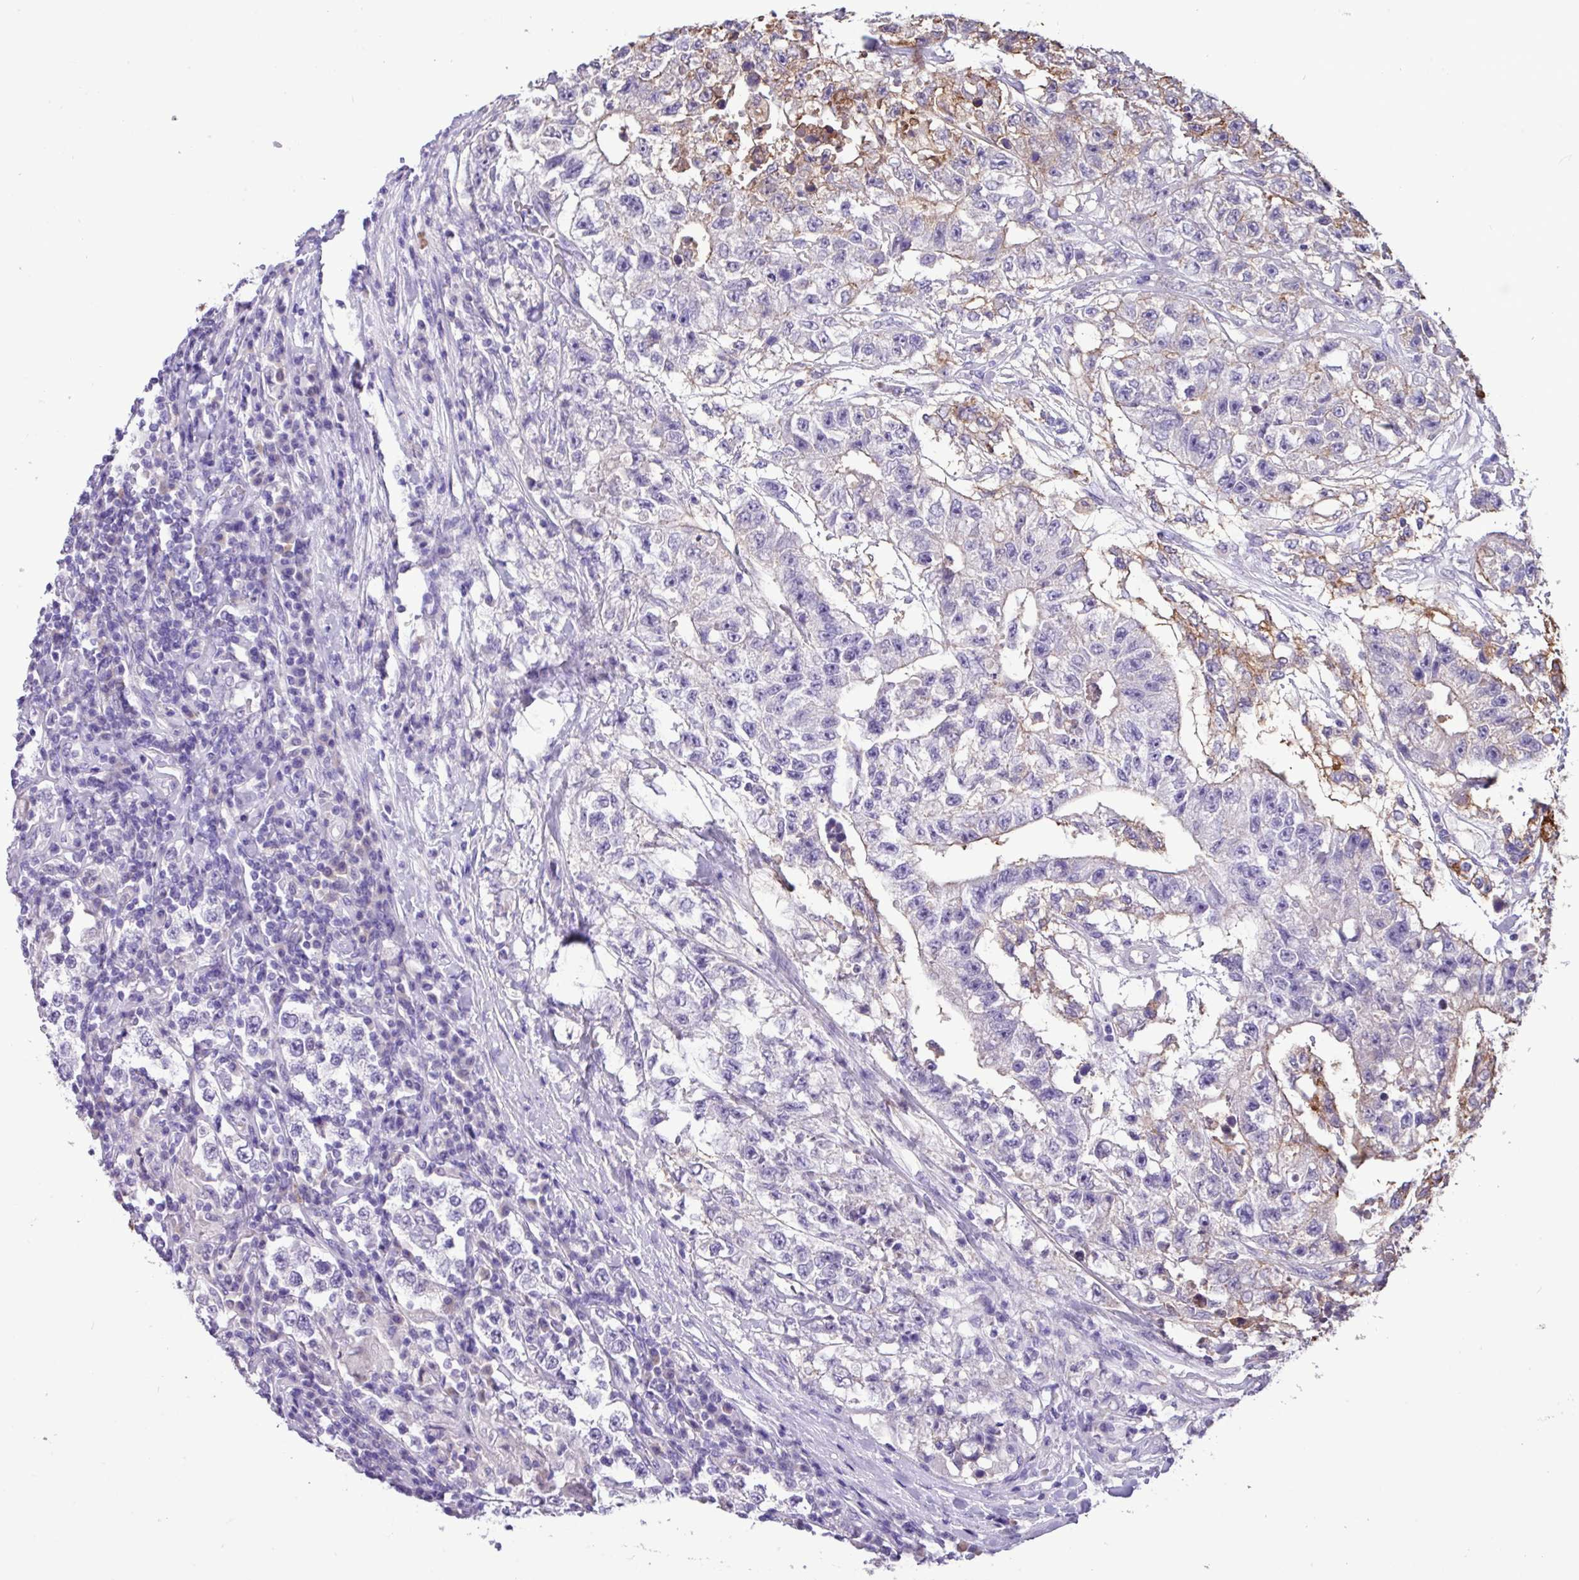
{"staining": {"intensity": "weak", "quantity": "<25%", "location": "cytoplasmic/membranous"}, "tissue": "stomach cancer", "cell_type": "Tumor cells", "image_type": "cancer", "snomed": [{"axis": "morphology", "description": "Adenocarcinoma, NOS"}, {"axis": "topography", "description": "Stomach"}], "caption": "High power microscopy photomicrograph of an IHC histopathology image of stomach cancer (adenocarcinoma), revealing no significant staining in tumor cells.", "gene": "EPCAM", "patient": {"sex": "male", "age": 48}}